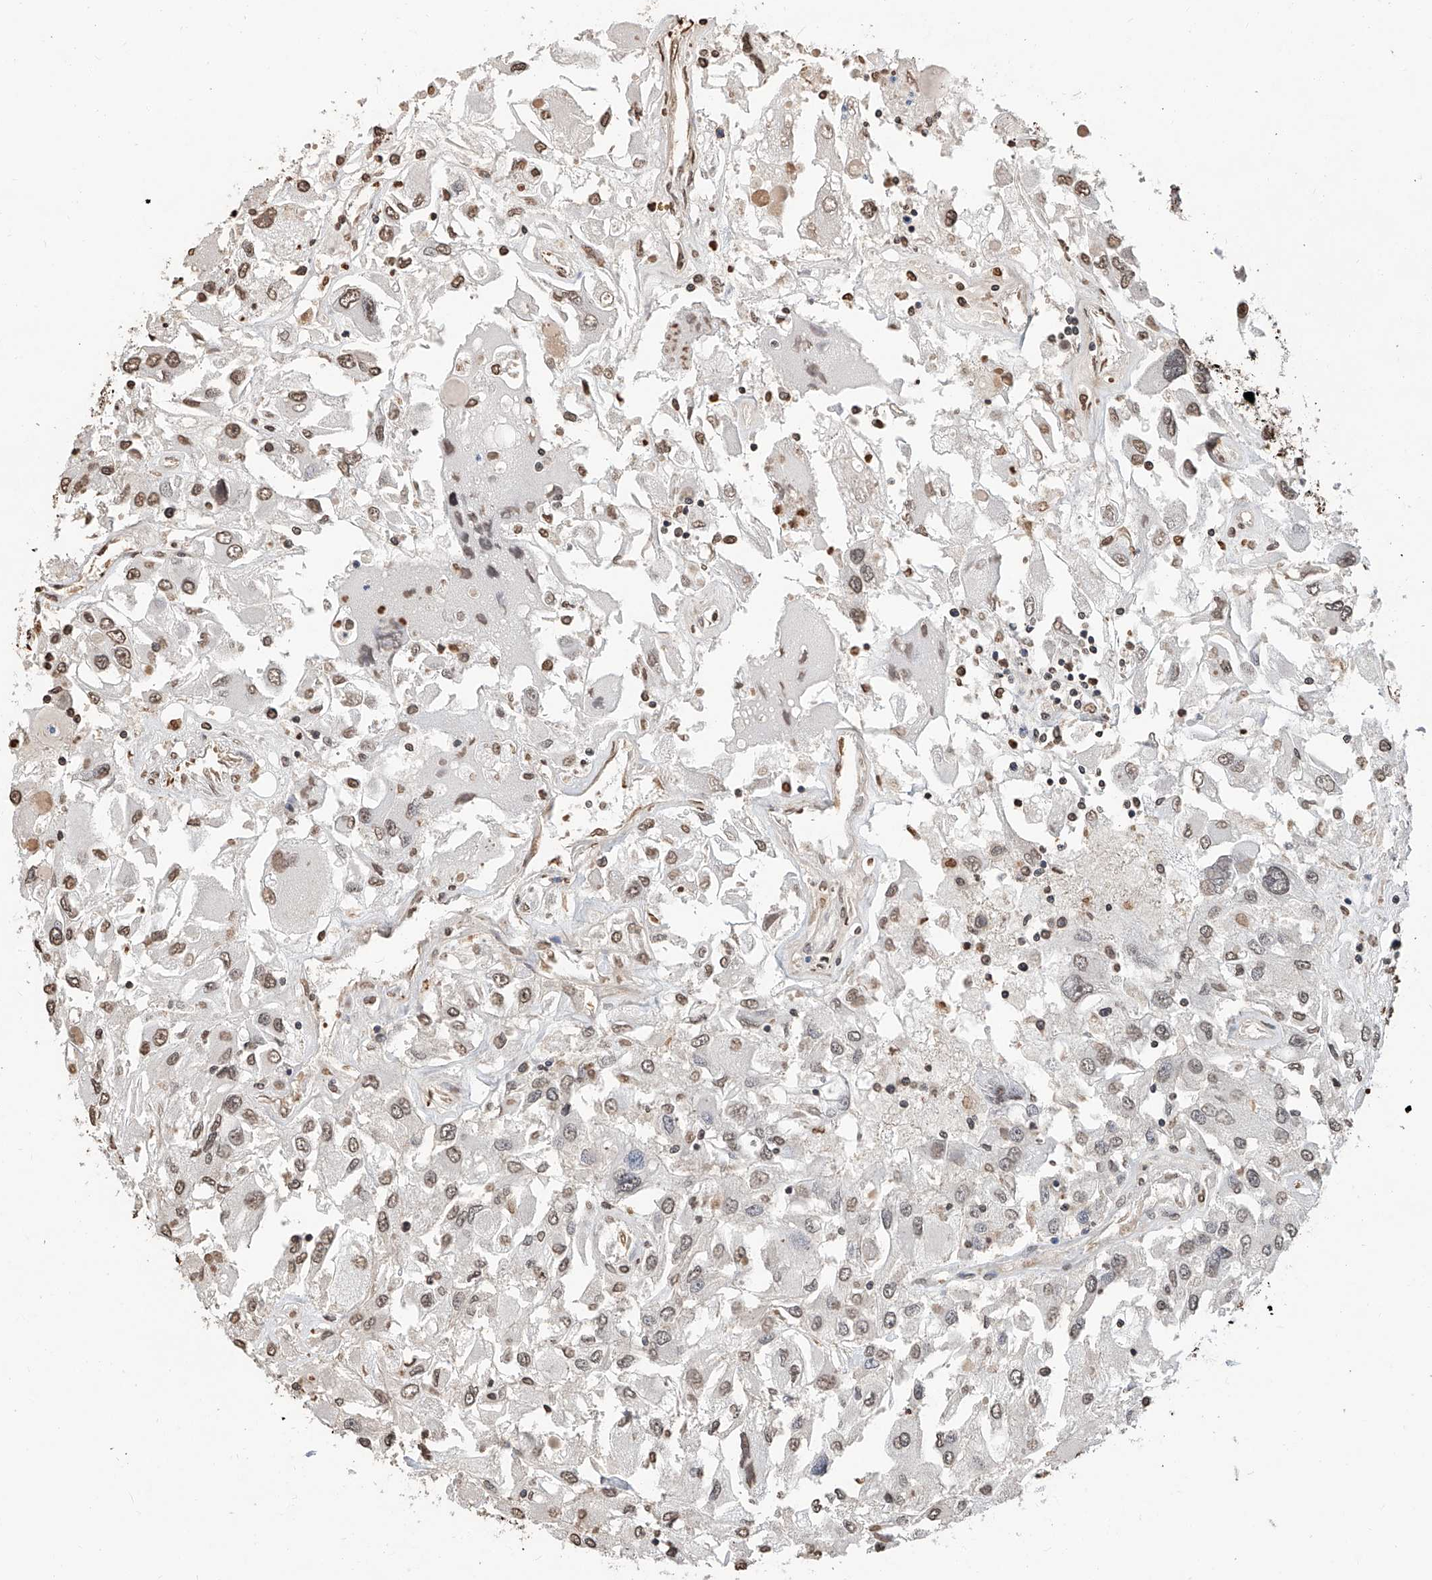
{"staining": {"intensity": "moderate", "quantity": ">75%", "location": "nuclear"}, "tissue": "renal cancer", "cell_type": "Tumor cells", "image_type": "cancer", "snomed": [{"axis": "morphology", "description": "Adenocarcinoma, NOS"}, {"axis": "topography", "description": "Kidney"}], "caption": "IHC of human renal adenocarcinoma reveals medium levels of moderate nuclear staining in approximately >75% of tumor cells.", "gene": "RP9", "patient": {"sex": "female", "age": 52}}